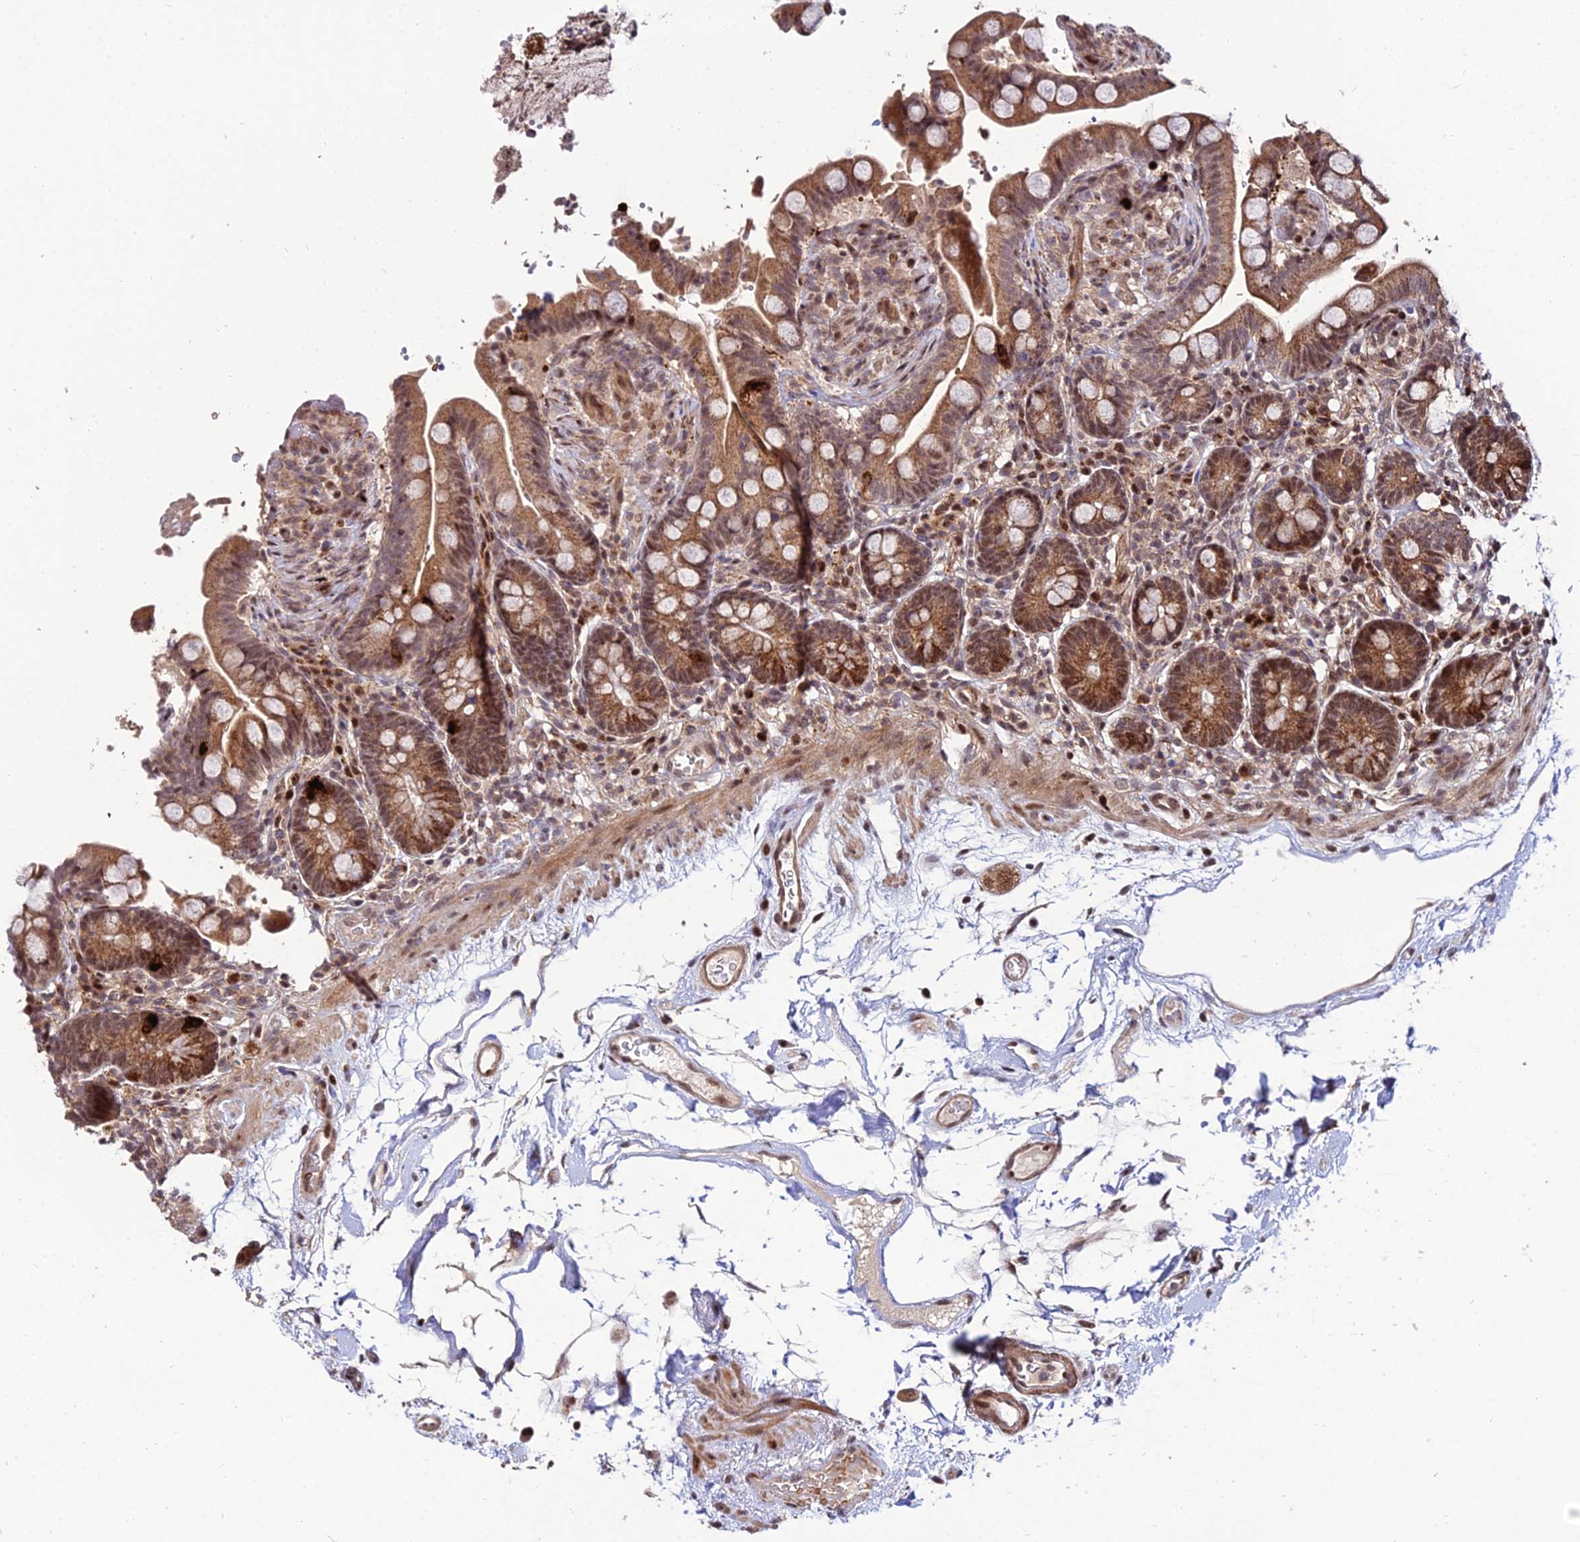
{"staining": {"intensity": "weak", "quantity": "25%-75%", "location": "cytoplasmic/membranous,nuclear"}, "tissue": "colon", "cell_type": "Endothelial cells", "image_type": "normal", "snomed": [{"axis": "morphology", "description": "Normal tissue, NOS"}, {"axis": "topography", "description": "Smooth muscle"}, {"axis": "topography", "description": "Colon"}], "caption": "DAB immunohistochemical staining of normal human colon demonstrates weak cytoplasmic/membranous,nuclear protein staining in approximately 25%-75% of endothelial cells. (brown staining indicates protein expression, while blue staining denotes nuclei).", "gene": "CIB3", "patient": {"sex": "male", "age": 73}}